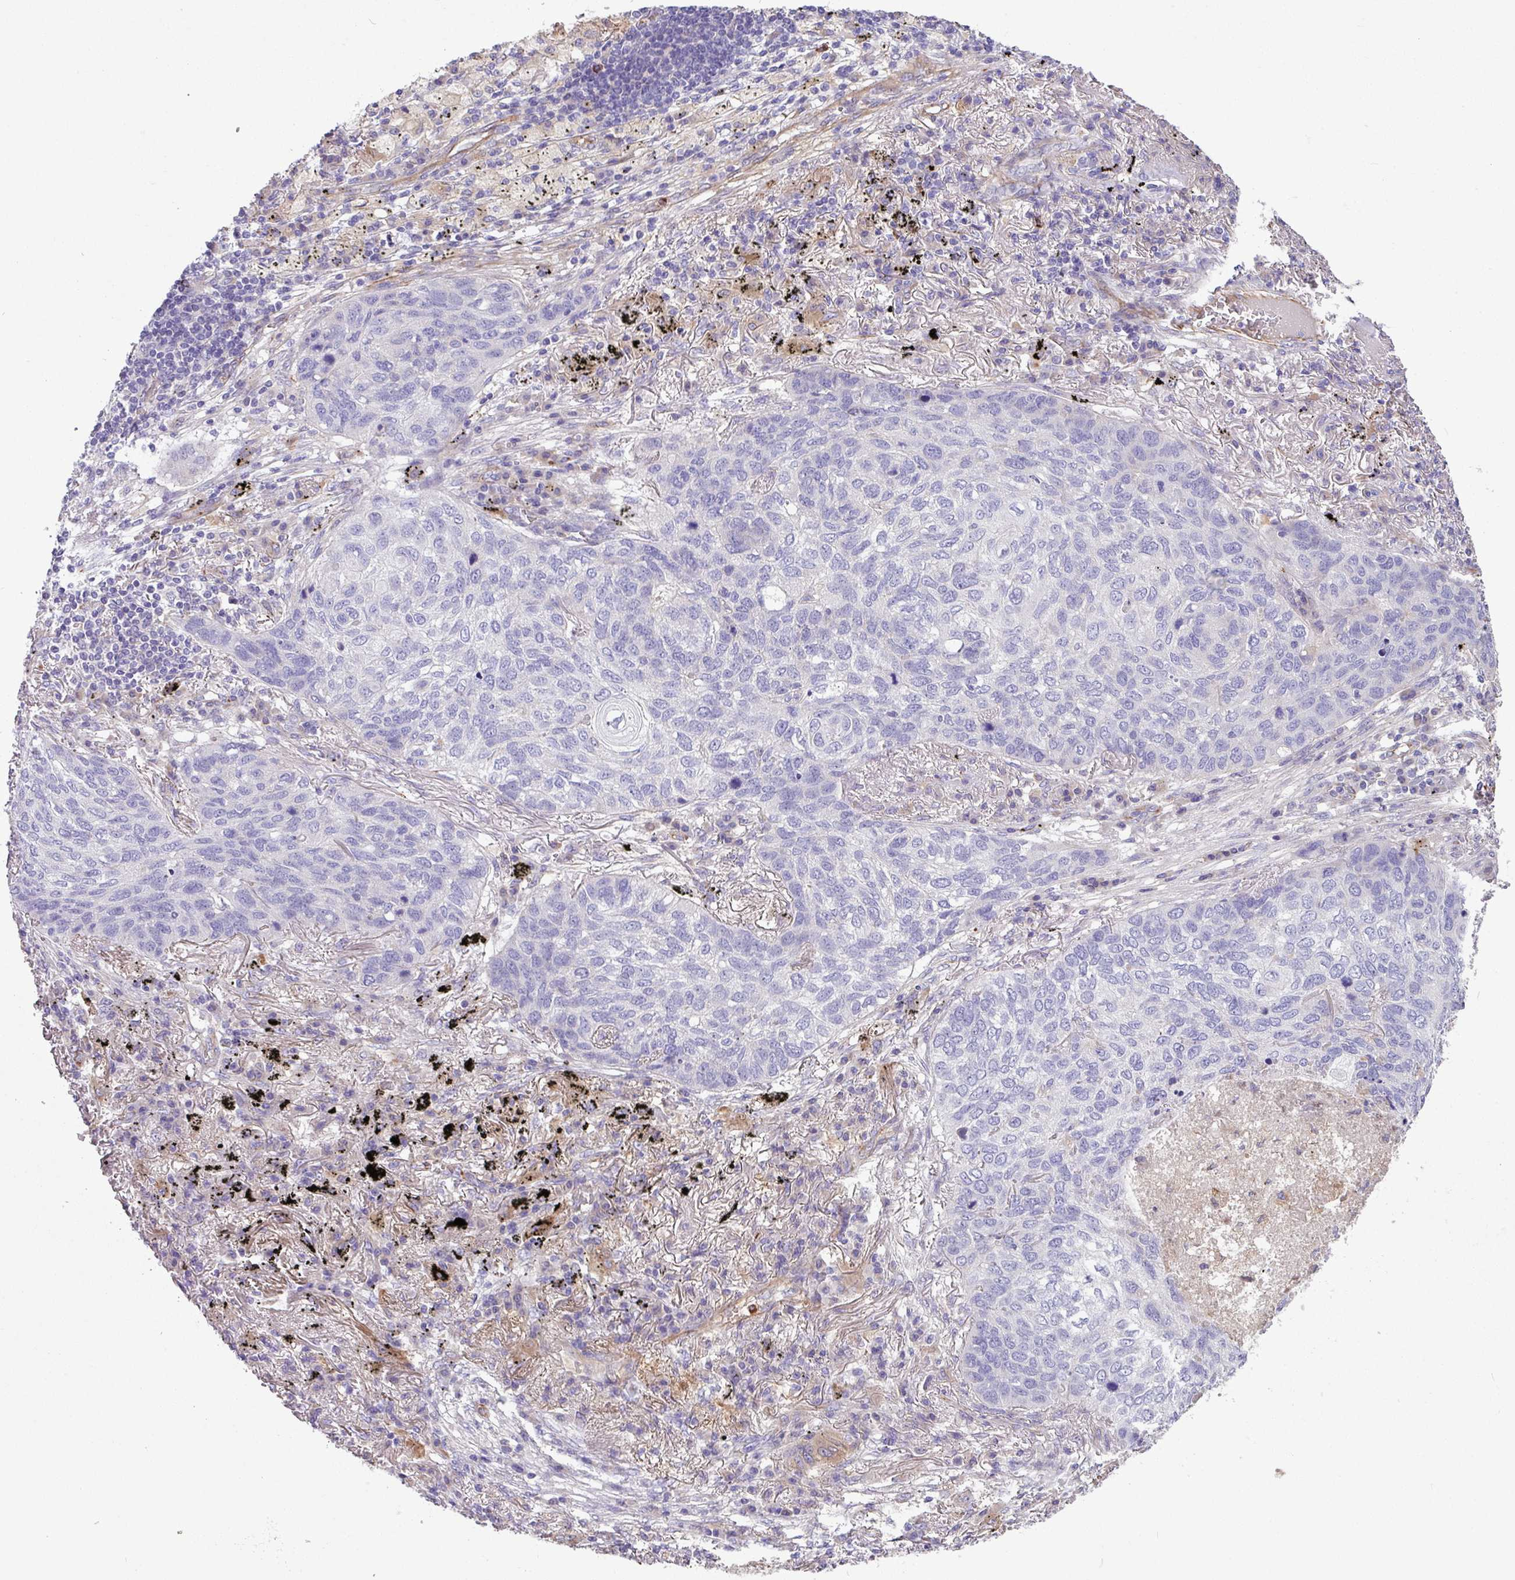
{"staining": {"intensity": "negative", "quantity": "none", "location": "none"}, "tissue": "lung cancer", "cell_type": "Tumor cells", "image_type": "cancer", "snomed": [{"axis": "morphology", "description": "Squamous cell carcinoma, NOS"}, {"axis": "topography", "description": "Lung"}], "caption": "Immunohistochemistry of human lung cancer reveals no positivity in tumor cells. (DAB (3,3'-diaminobenzidine) IHC, high magnification).", "gene": "MRM2", "patient": {"sex": "female", "age": 63}}